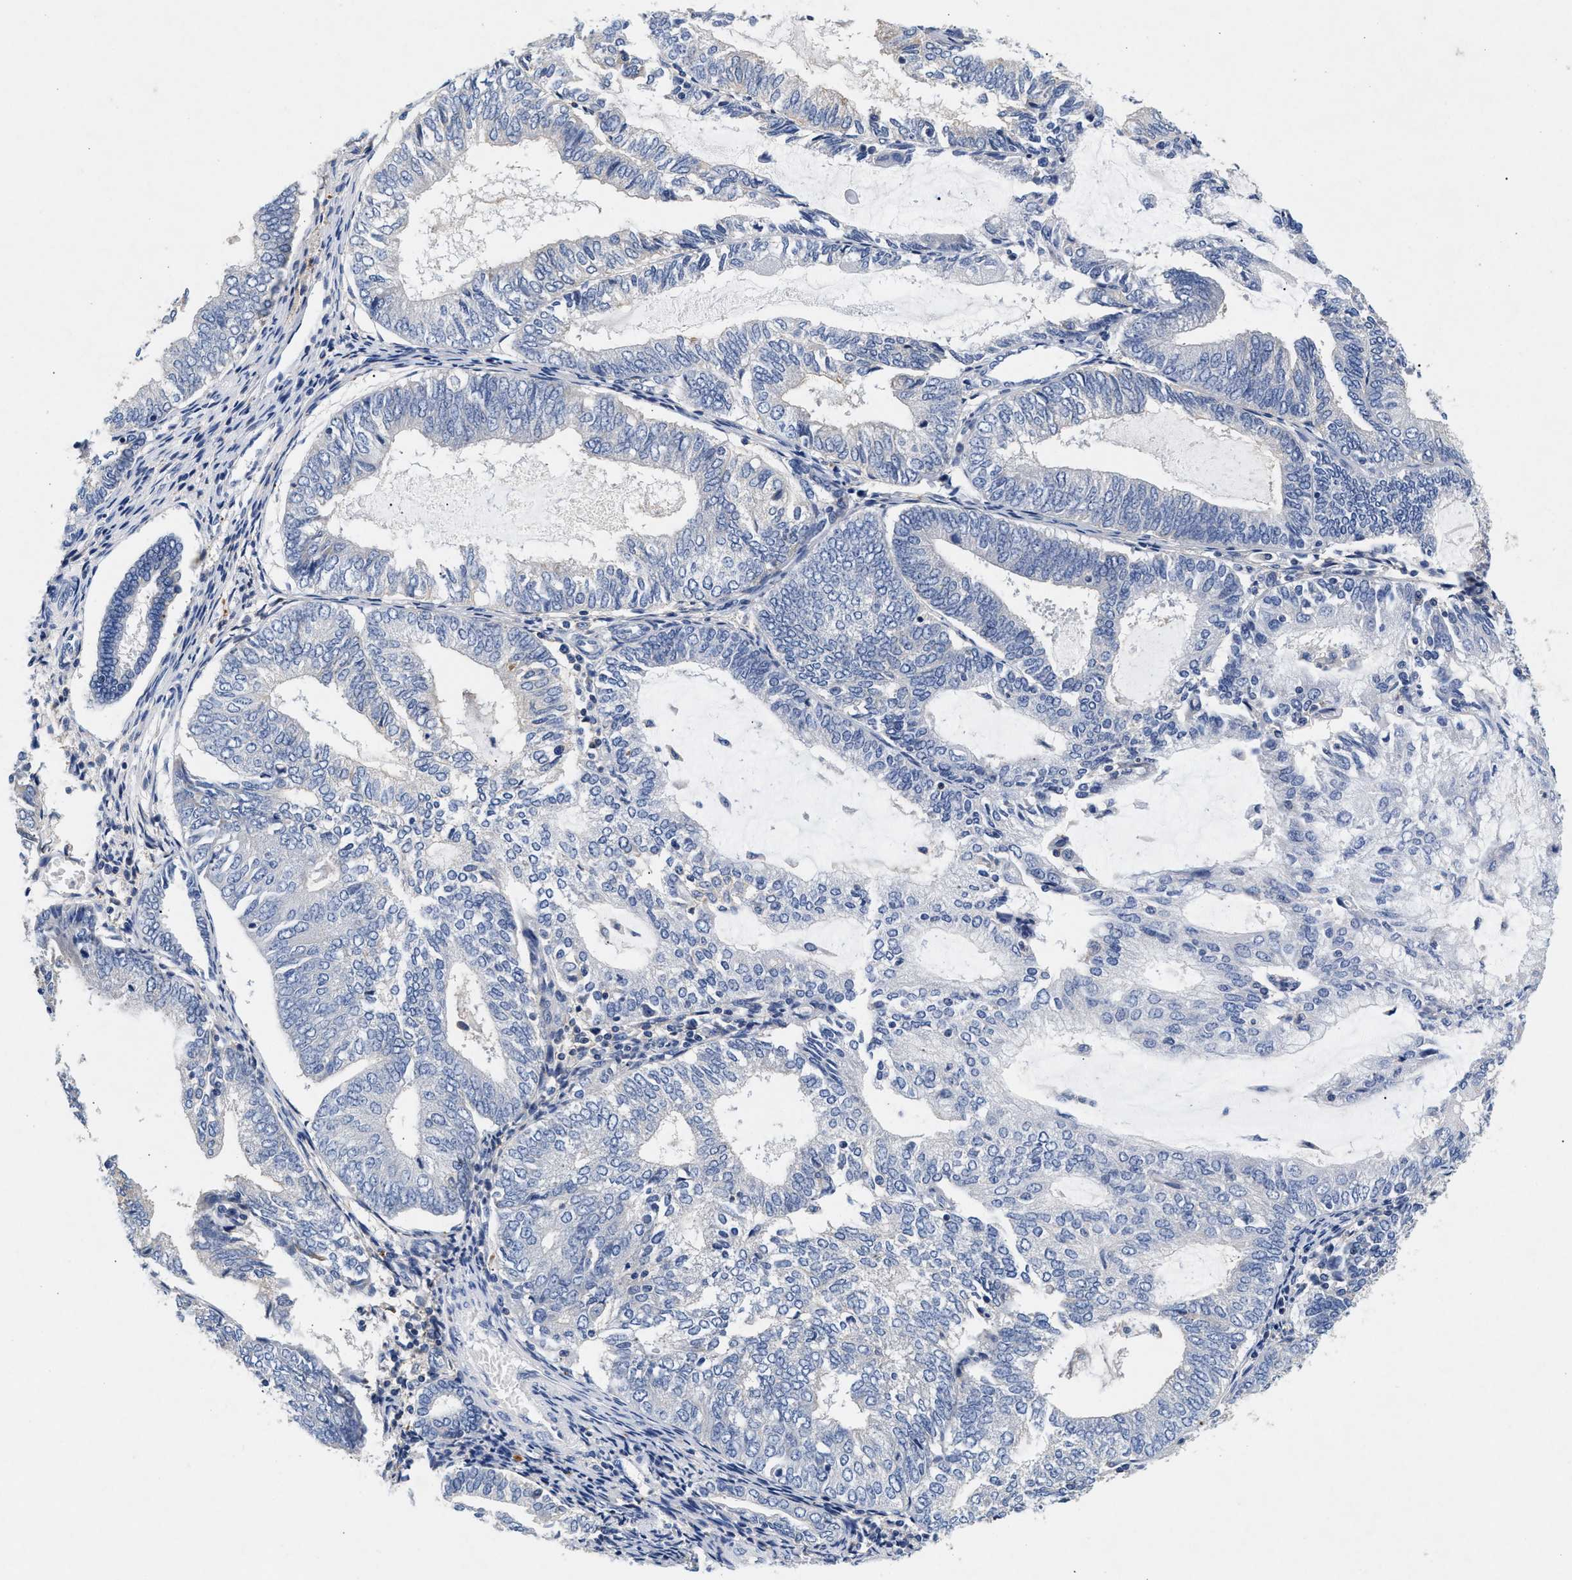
{"staining": {"intensity": "negative", "quantity": "none", "location": "none"}, "tissue": "endometrial cancer", "cell_type": "Tumor cells", "image_type": "cancer", "snomed": [{"axis": "morphology", "description": "Adenocarcinoma, NOS"}, {"axis": "topography", "description": "Endometrium"}], "caption": "An immunohistochemistry image of endometrial cancer (adenocarcinoma) is shown. There is no staining in tumor cells of endometrial cancer (adenocarcinoma).", "gene": "GNAI3", "patient": {"sex": "female", "age": 81}}